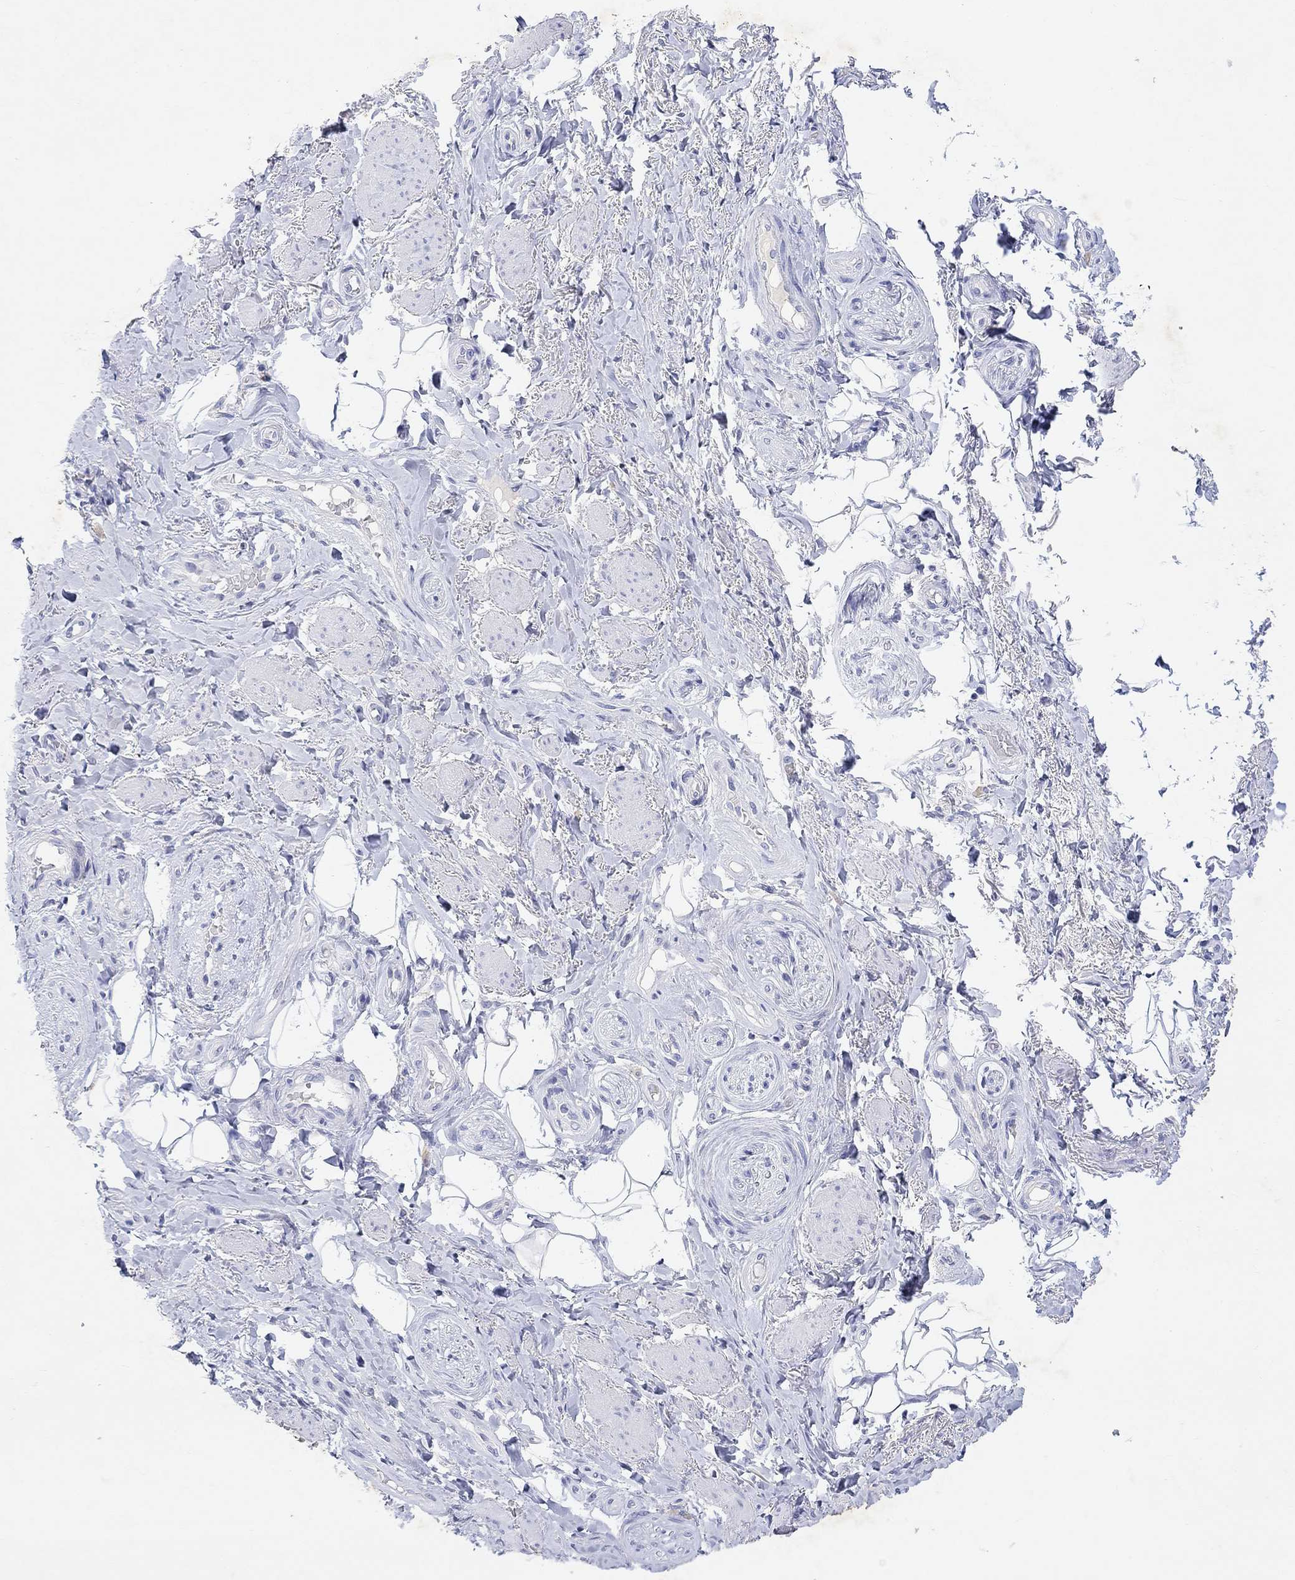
{"staining": {"intensity": "negative", "quantity": "none", "location": "none"}, "tissue": "adipose tissue", "cell_type": "Adipocytes", "image_type": "normal", "snomed": [{"axis": "morphology", "description": "Normal tissue, NOS"}, {"axis": "topography", "description": "Skeletal muscle"}, {"axis": "topography", "description": "Anal"}, {"axis": "topography", "description": "Peripheral nerve tissue"}], "caption": "DAB immunohistochemical staining of normal human adipose tissue displays no significant expression in adipocytes.", "gene": "TYR", "patient": {"sex": "male", "age": 53}}